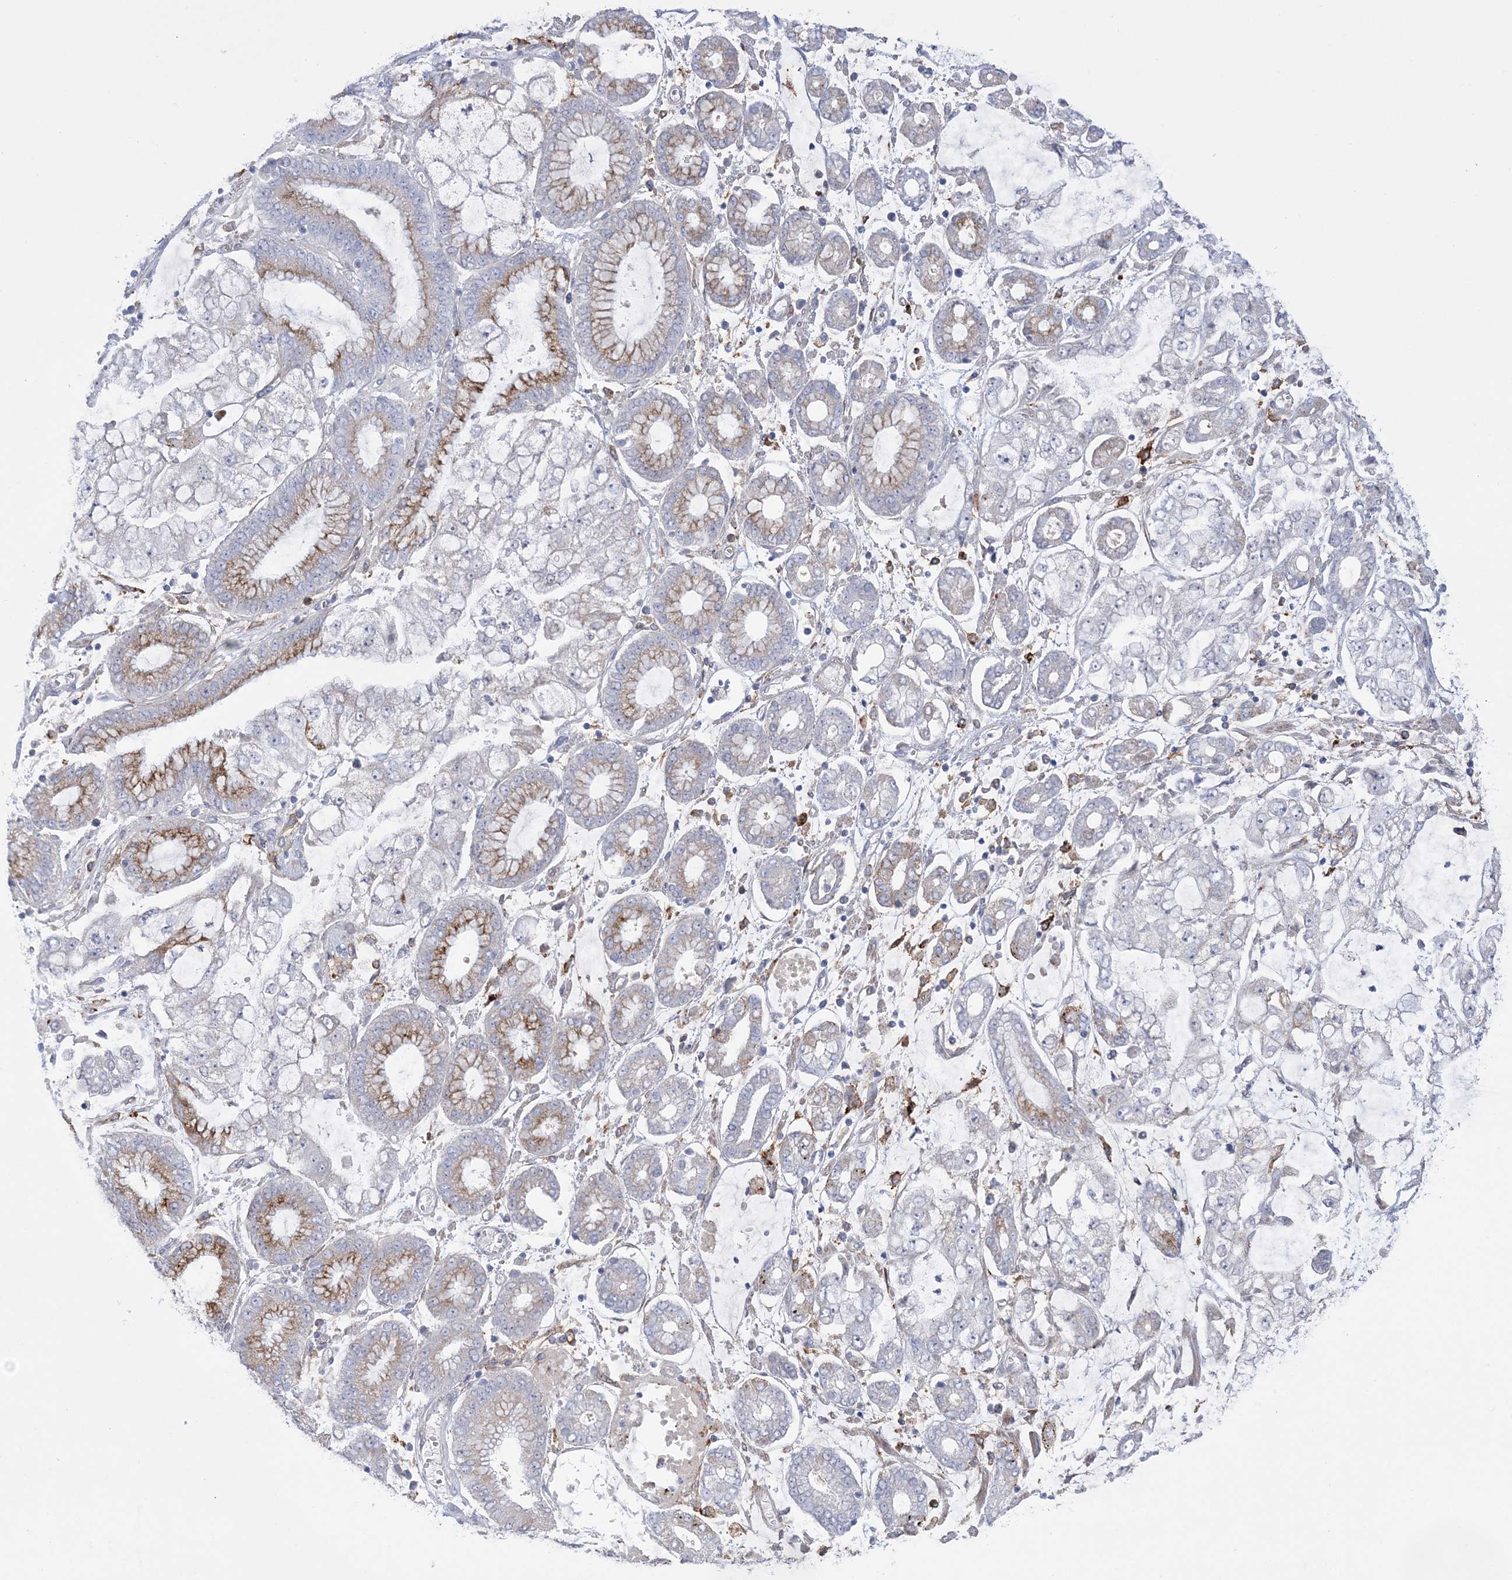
{"staining": {"intensity": "moderate", "quantity": "25%-75%", "location": "cytoplasmic/membranous"}, "tissue": "stomach cancer", "cell_type": "Tumor cells", "image_type": "cancer", "snomed": [{"axis": "morphology", "description": "Adenocarcinoma, NOS"}, {"axis": "topography", "description": "Stomach"}], "caption": "Immunohistochemical staining of human adenocarcinoma (stomach) demonstrates medium levels of moderate cytoplasmic/membranous protein expression in approximately 25%-75% of tumor cells. (DAB IHC with brightfield microscopy, high magnification).", "gene": "HAAO", "patient": {"sex": "male", "age": 76}}